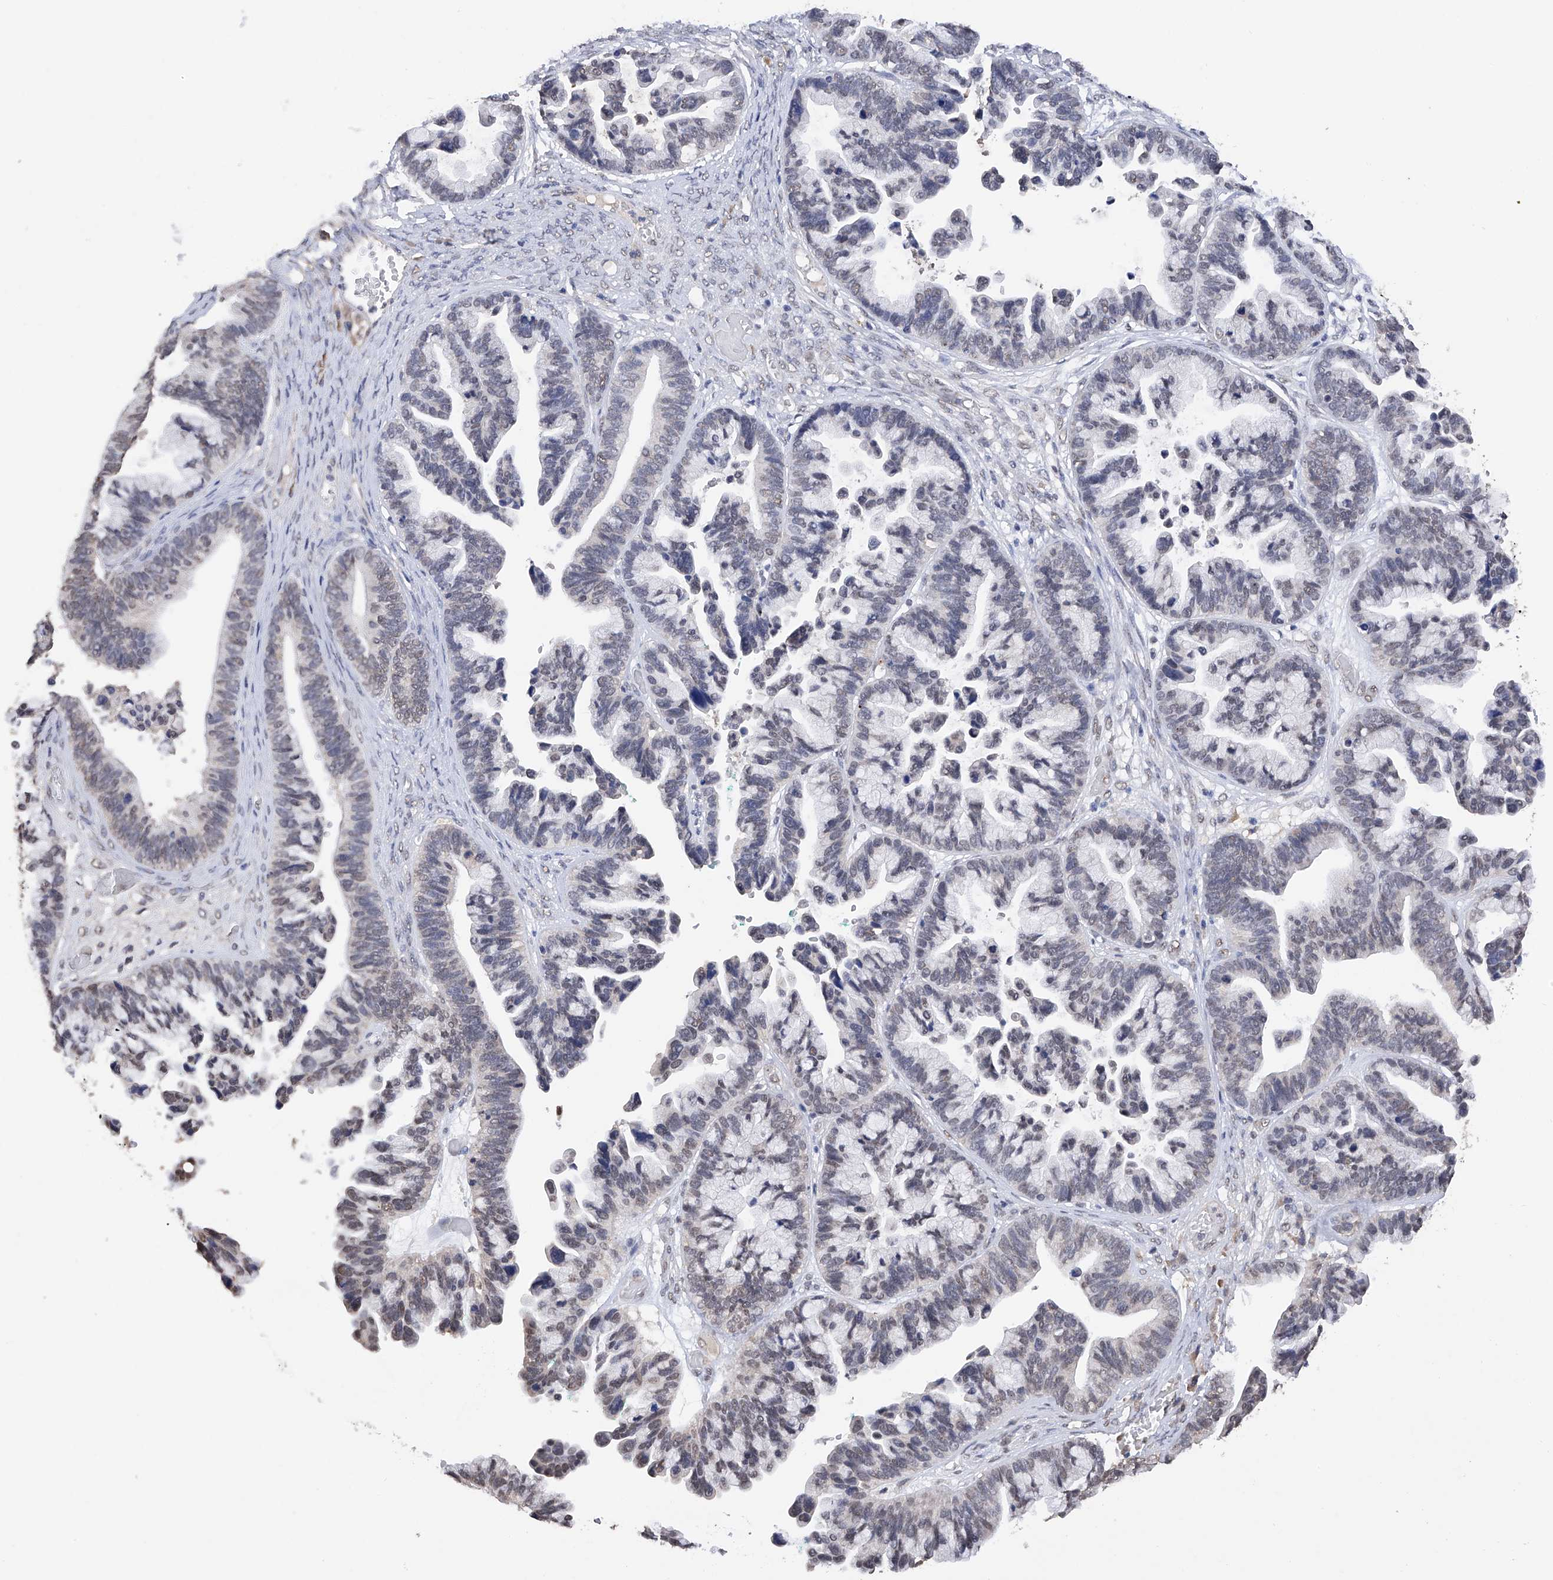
{"staining": {"intensity": "moderate", "quantity": "<25%", "location": "nuclear"}, "tissue": "ovarian cancer", "cell_type": "Tumor cells", "image_type": "cancer", "snomed": [{"axis": "morphology", "description": "Cystadenocarcinoma, serous, NOS"}, {"axis": "topography", "description": "Ovary"}], "caption": "High-magnification brightfield microscopy of ovarian cancer (serous cystadenocarcinoma) stained with DAB (brown) and counterstained with hematoxylin (blue). tumor cells exhibit moderate nuclear staining is present in approximately<25% of cells. The staining is performed using DAB brown chromogen to label protein expression. The nuclei are counter-stained blue using hematoxylin.", "gene": "DMAP1", "patient": {"sex": "female", "age": 56}}